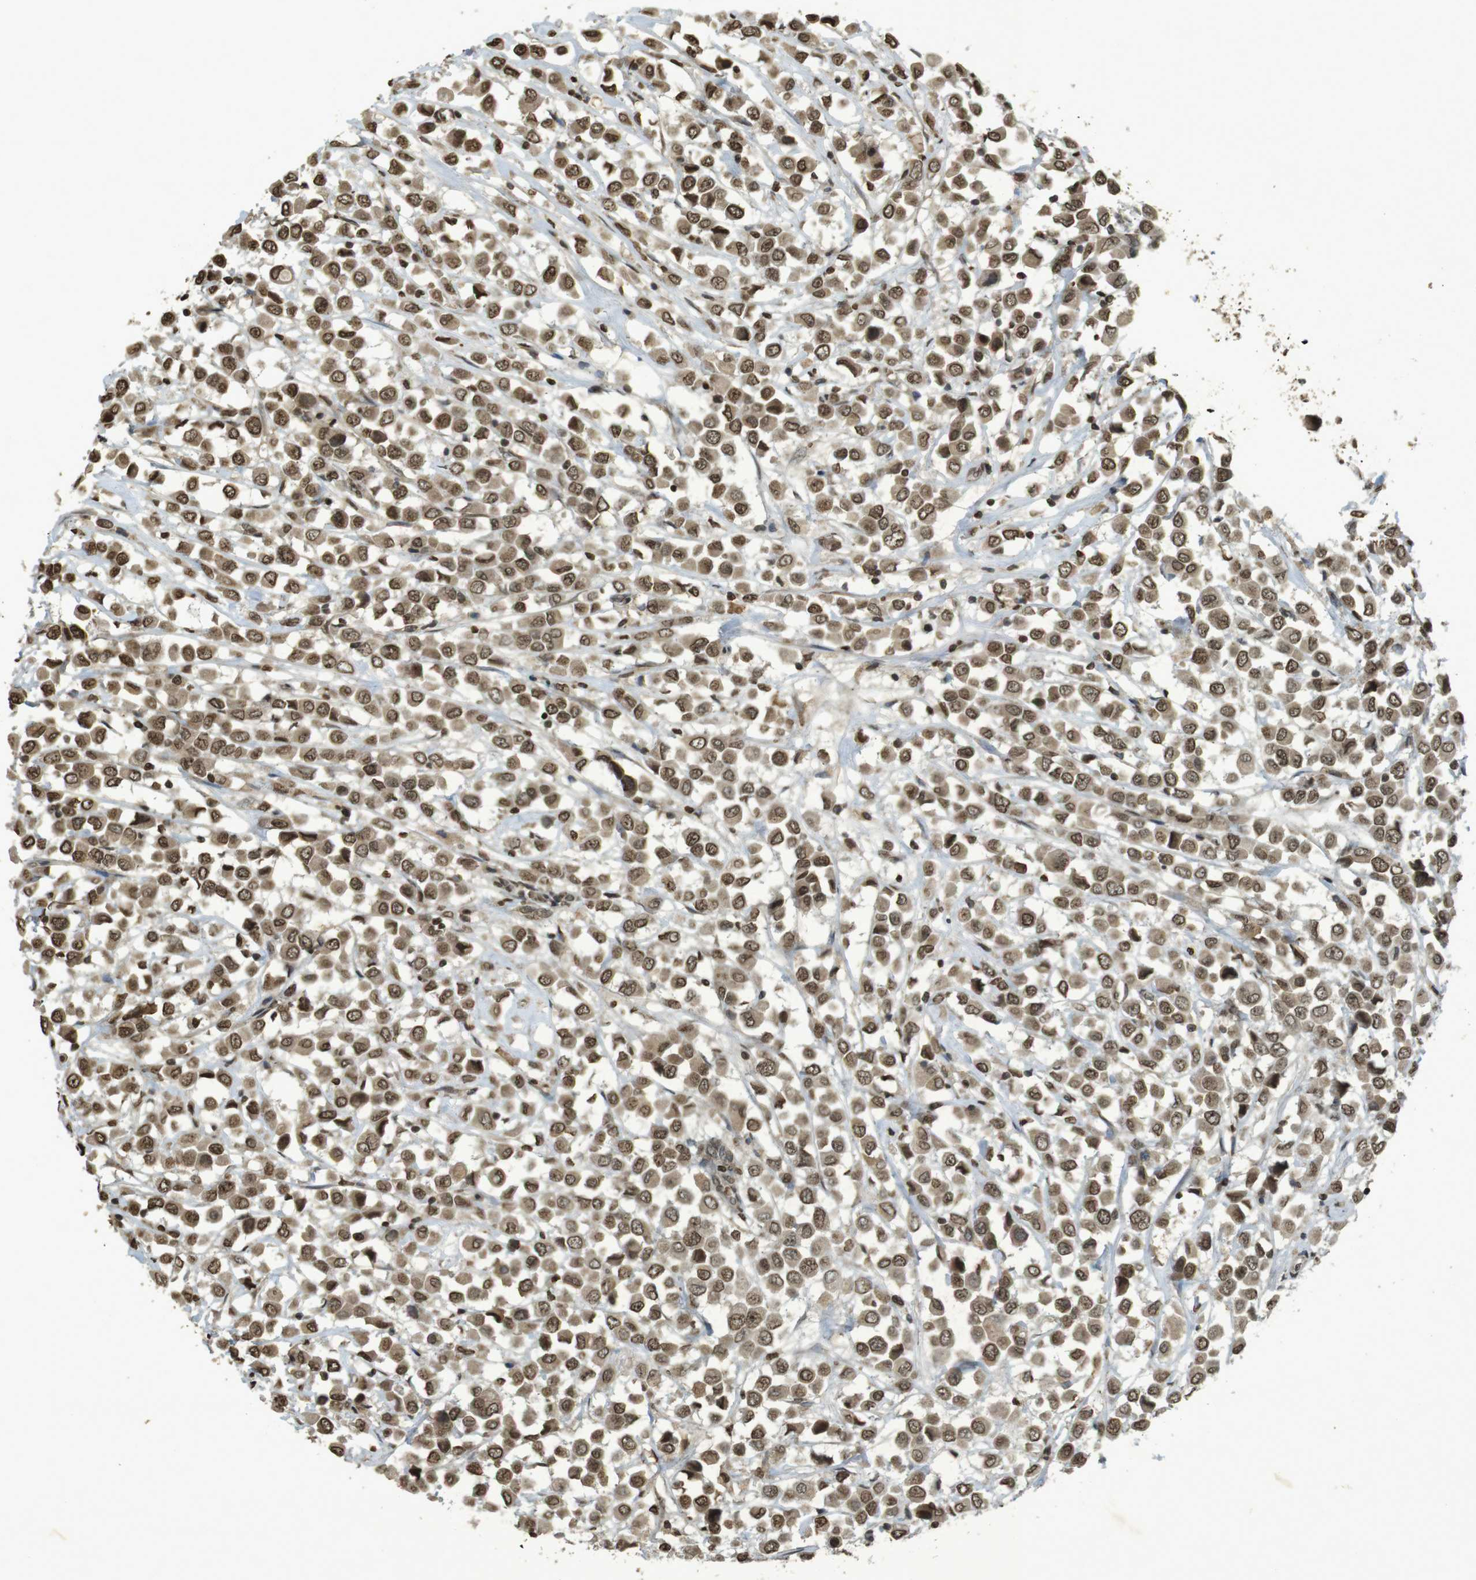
{"staining": {"intensity": "moderate", "quantity": ">75%", "location": "cytoplasmic/membranous,nuclear"}, "tissue": "breast cancer", "cell_type": "Tumor cells", "image_type": "cancer", "snomed": [{"axis": "morphology", "description": "Duct carcinoma"}, {"axis": "topography", "description": "Breast"}], "caption": "An image of breast cancer stained for a protein exhibits moderate cytoplasmic/membranous and nuclear brown staining in tumor cells.", "gene": "ORC4", "patient": {"sex": "female", "age": 61}}